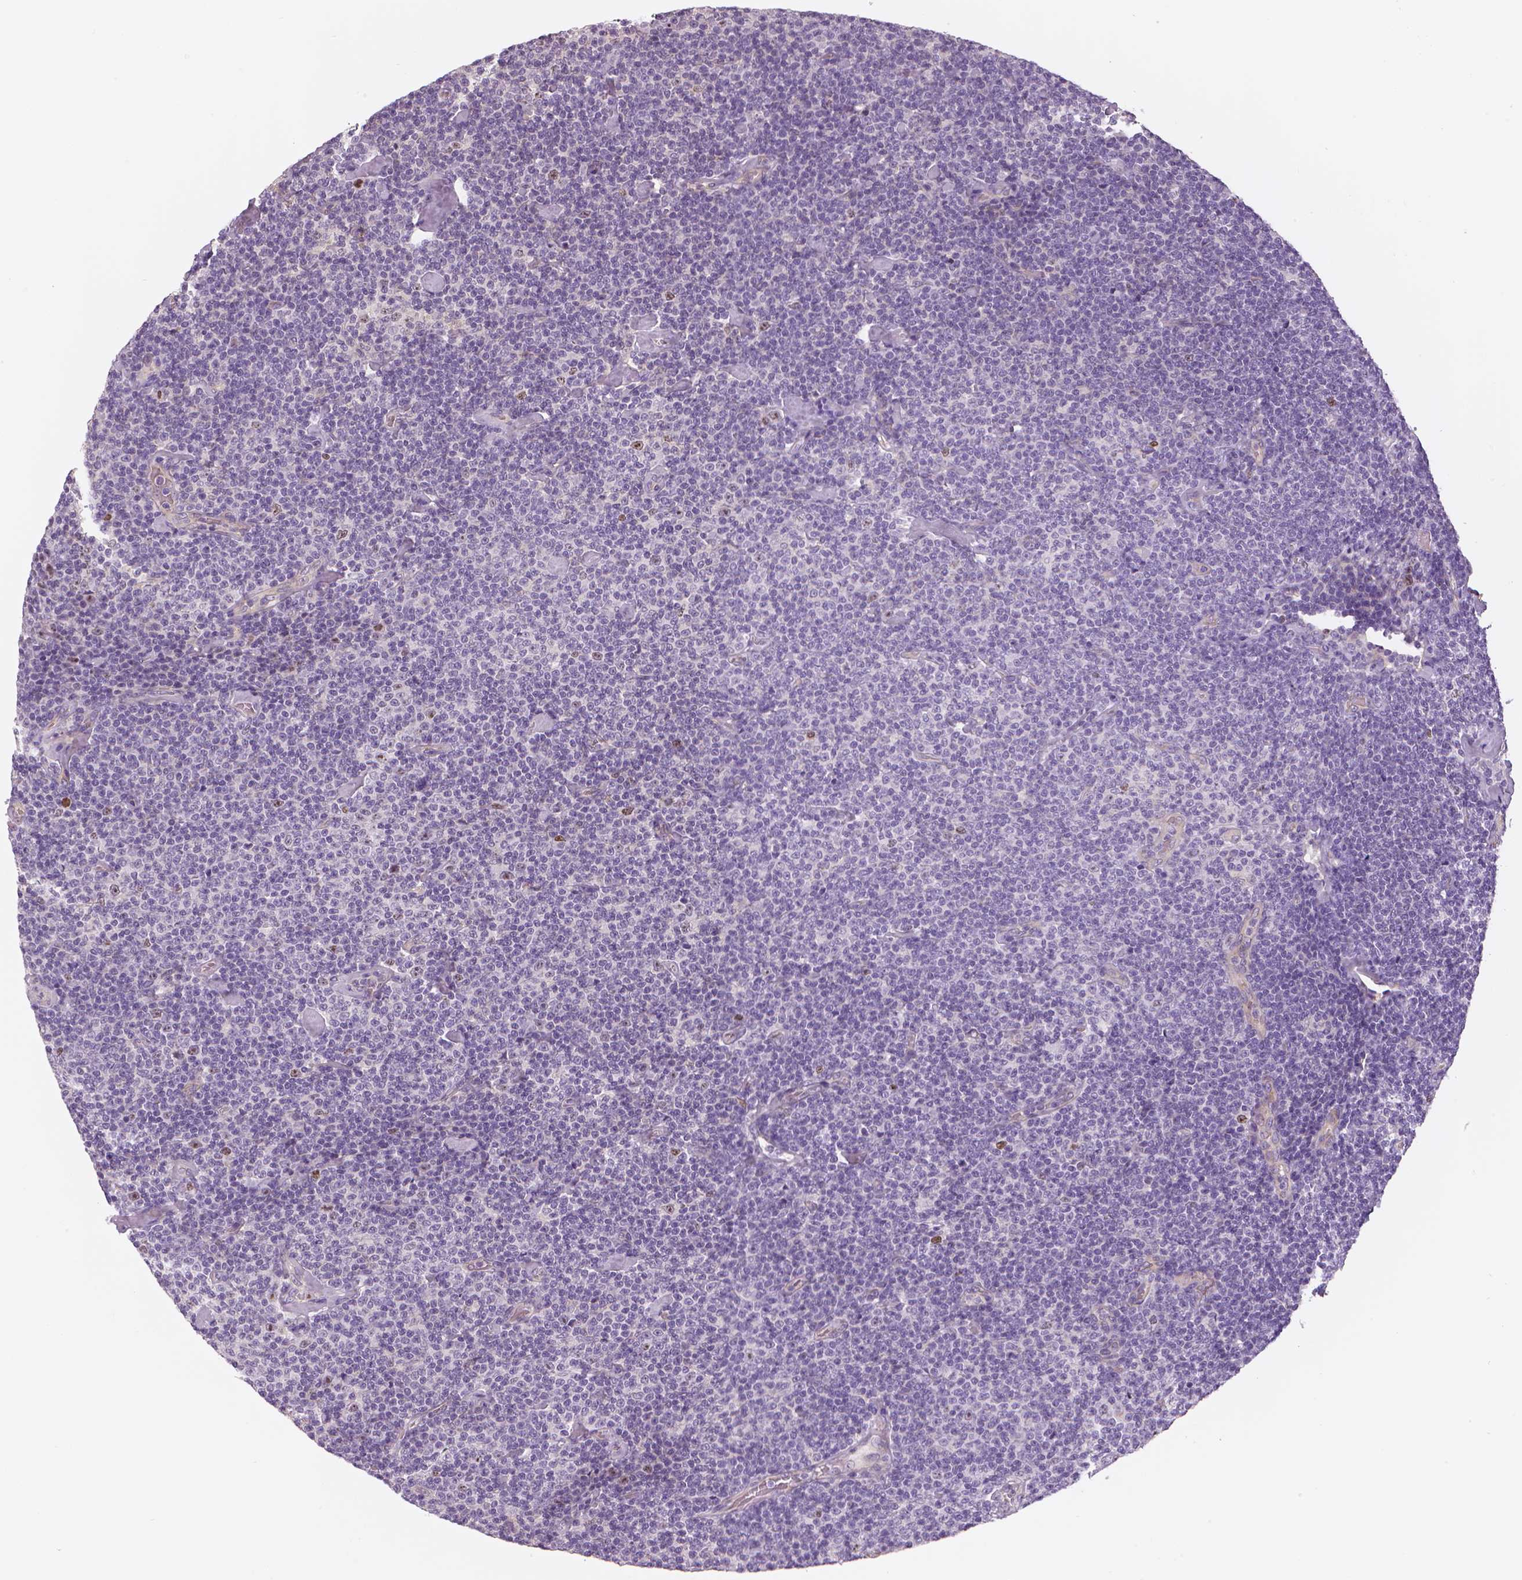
{"staining": {"intensity": "negative", "quantity": "none", "location": "none"}, "tissue": "lymphoma", "cell_type": "Tumor cells", "image_type": "cancer", "snomed": [{"axis": "morphology", "description": "Malignant lymphoma, non-Hodgkin's type, Low grade"}, {"axis": "topography", "description": "Lymph node"}], "caption": "High magnification brightfield microscopy of lymphoma stained with DAB (3,3'-diaminobenzidine) (brown) and counterstained with hematoxylin (blue): tumor cells show no significant expression. The staining is performed using DAB brown chromogen with nuclei counter-stained in using hematoxylin.", "gene": "MKI67", "patient": {"sex": "male", "age": 81}}